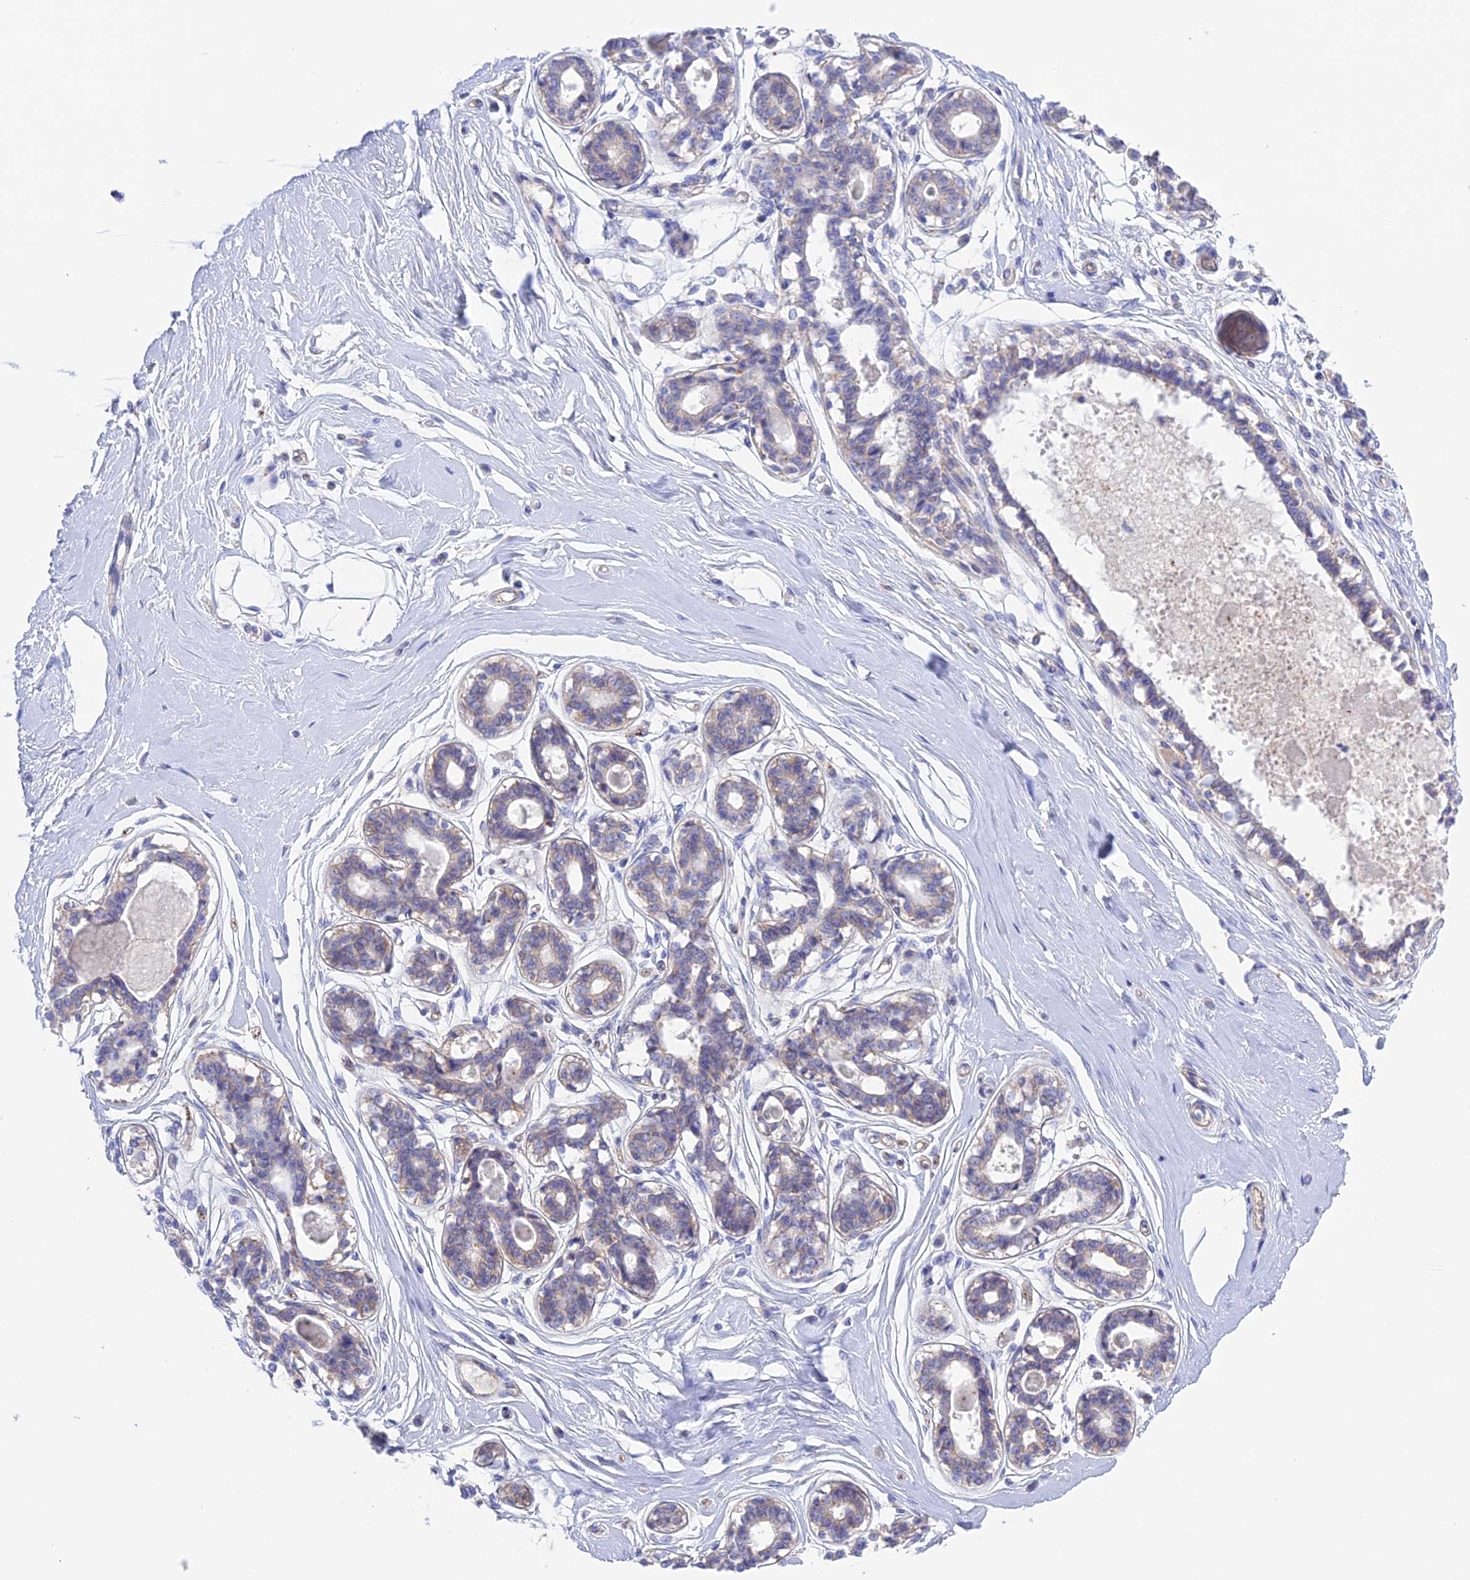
{"staining": {"intensity": "negative", "quantity": "none", "location": "none"}, "tissue": "breast", "cell_type": "Adipocytes", "image_type": "normal", "snomed": [{"axis": "morphology", "description": "Normal tissue, NOS"}, {"axis": "topography", "description": "Breast"}], "caption": "DAB (3,3'-diaminobenzidine) immunohistochemical staining of benign human breast reveals no significant expression in adipocytes.", "gene": "CHSY3", "patient": {"sex": "female", "age": 45}}